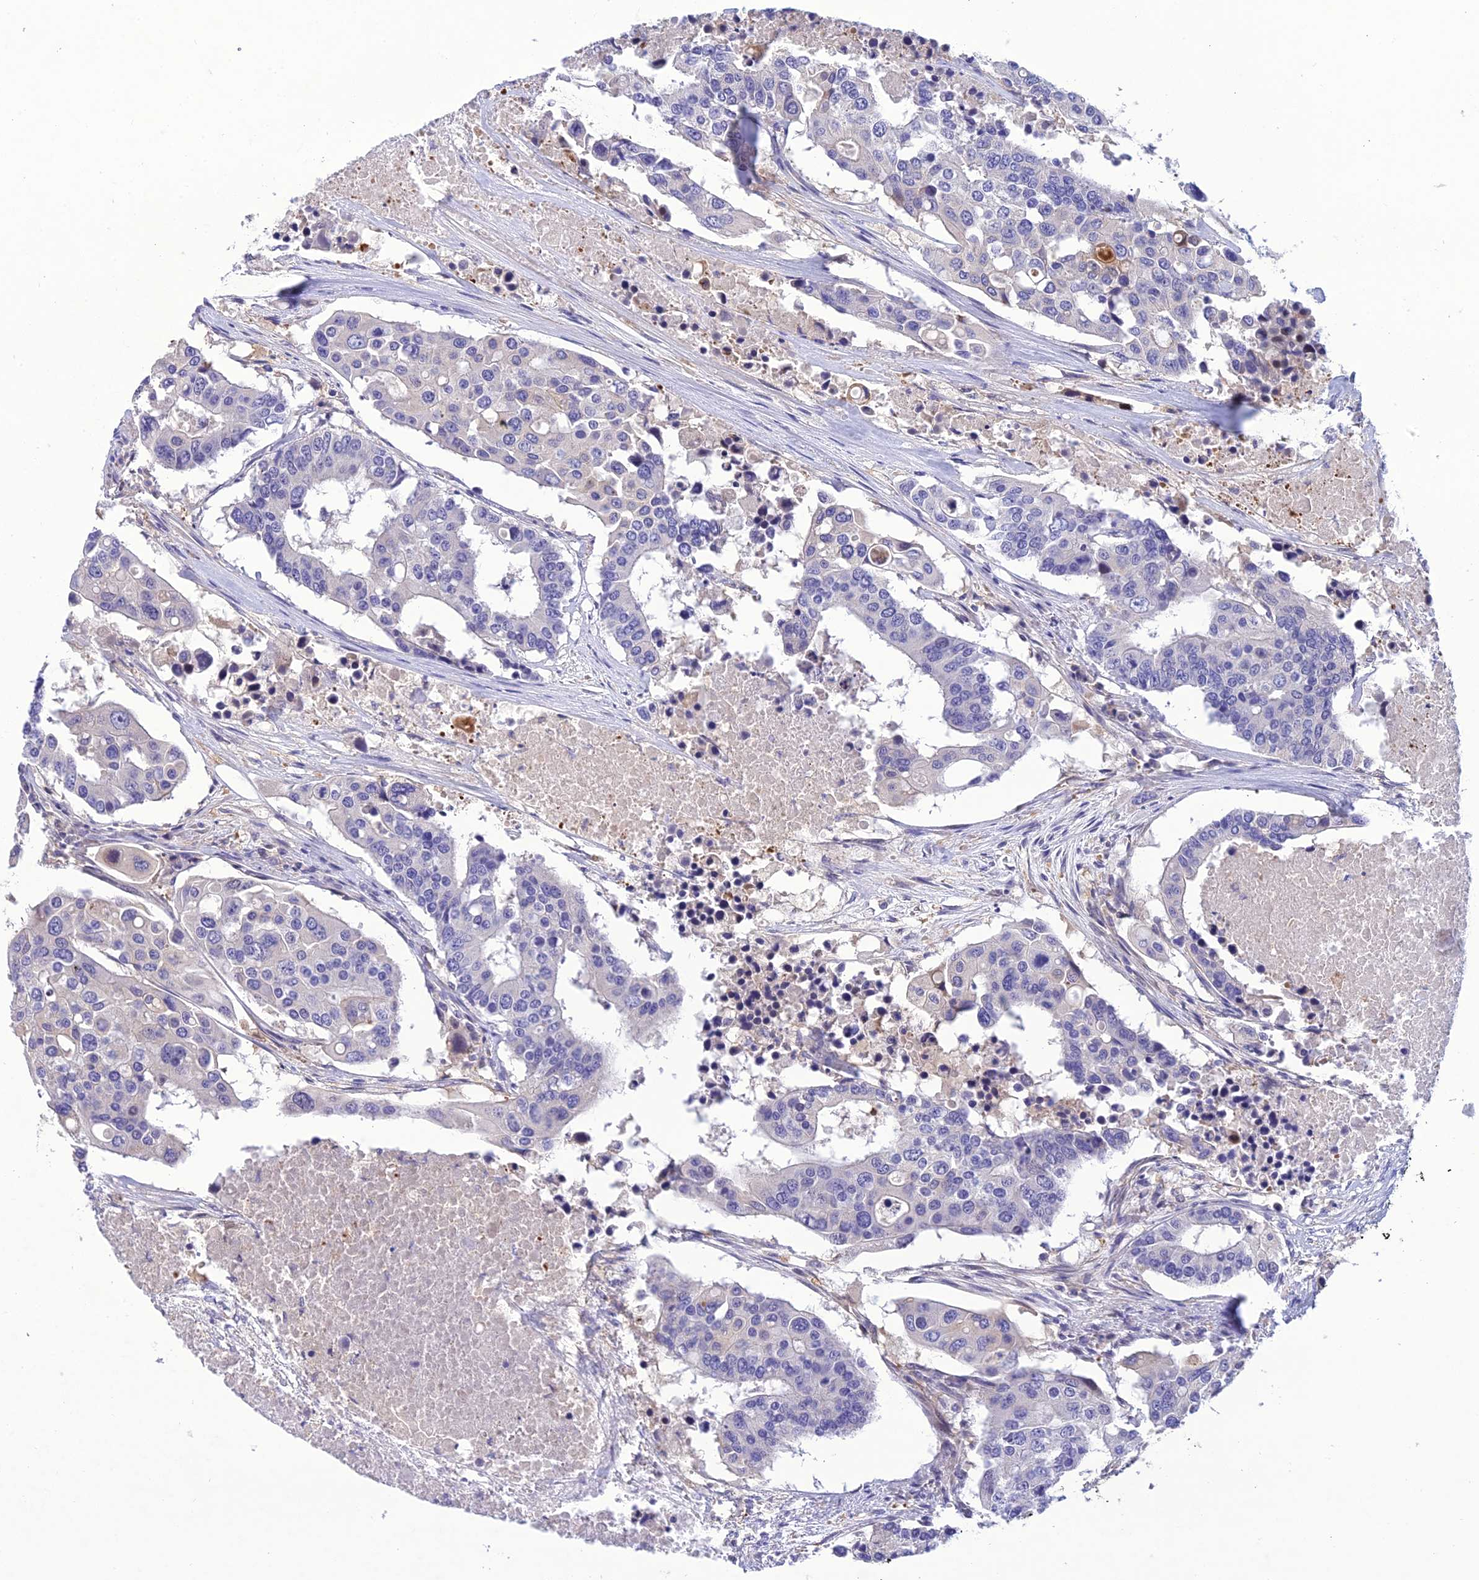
{"staining": {"intensity": "negative", "quantity": "none", "location": "none"}, "tissue": "colorectal cancer", "cell_type": "Tumor cells", "image_type": "cancer", "snomed": [{"axis": "morphology", "description": "Adenocarcinoma, NOS"}, {"axis": "topography", "description": "Colon"}], "caption": "Protein analysis of colorectal cancer (adenocarcinoma) exhibits no significant positivity in tumor cells.", "gene": "SNX24", "patient": {"sex": "male", "age": 77}}